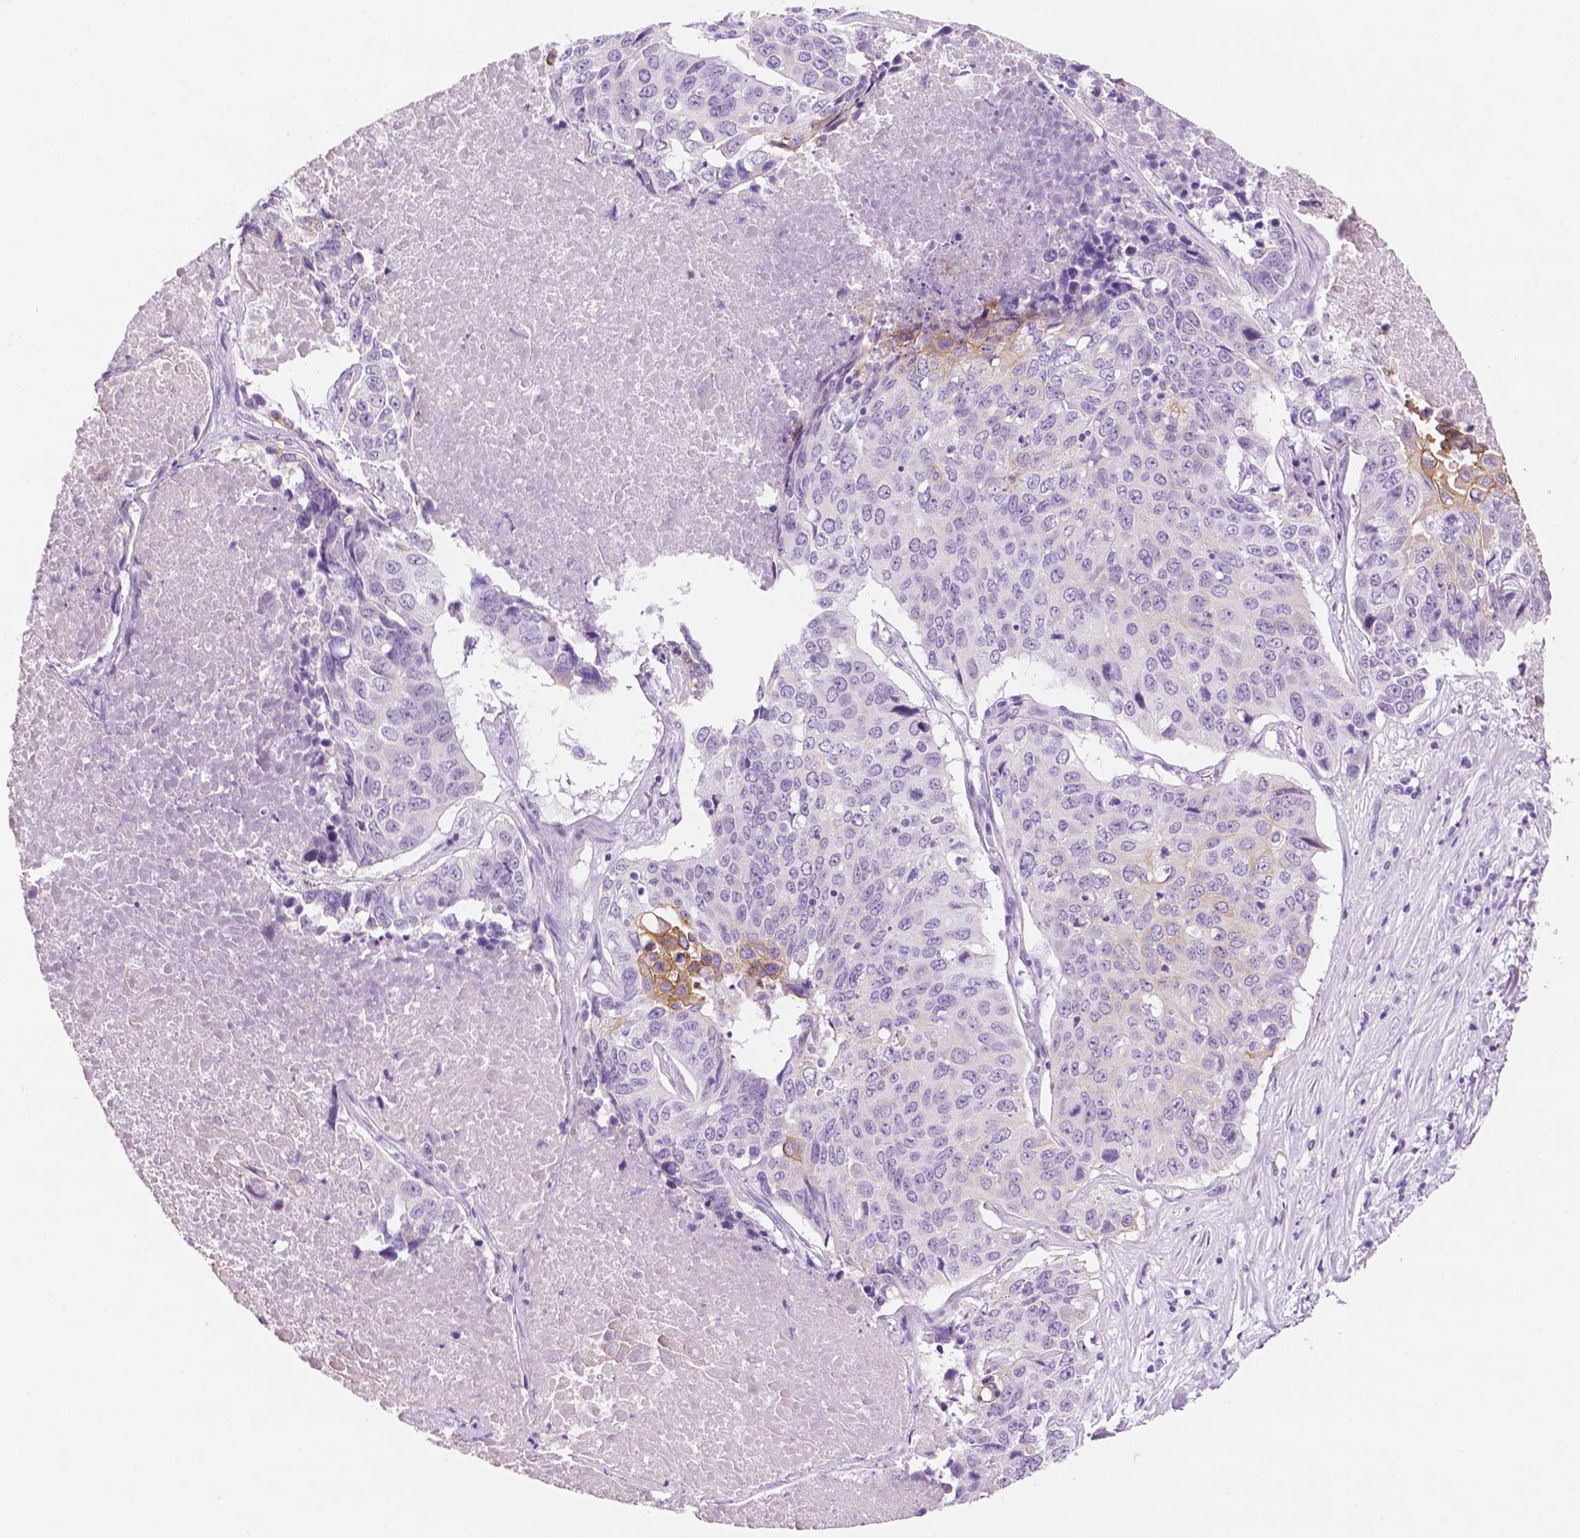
{"staining": {"intensity": "moderate", "quantity": "<25%", "location": "cytoplasmic/membranous"}, "tissue": "lung cancer", "cell_type": "Tumor cells", "image_type": "cancer", "snomed": [{"axis": "morphology", "description": "Normal tissue, NOS"}, {"axis": "morphology", "description": "Squamous cell carcinoma, NOS"}, {"axis": "topography", "description": "Bronchus"}, {"axis": "topography", "description": "Lung"}], "caption": "The micrograph reveals immunohistochemical staining of squamous cell carcinoma (lung). There is moderate cytoplasmic/membranous expression is appreciated in approximately <25% of tumor cells.", "gene": "PPL", "patient": {"sex": "male", "age": 64}}